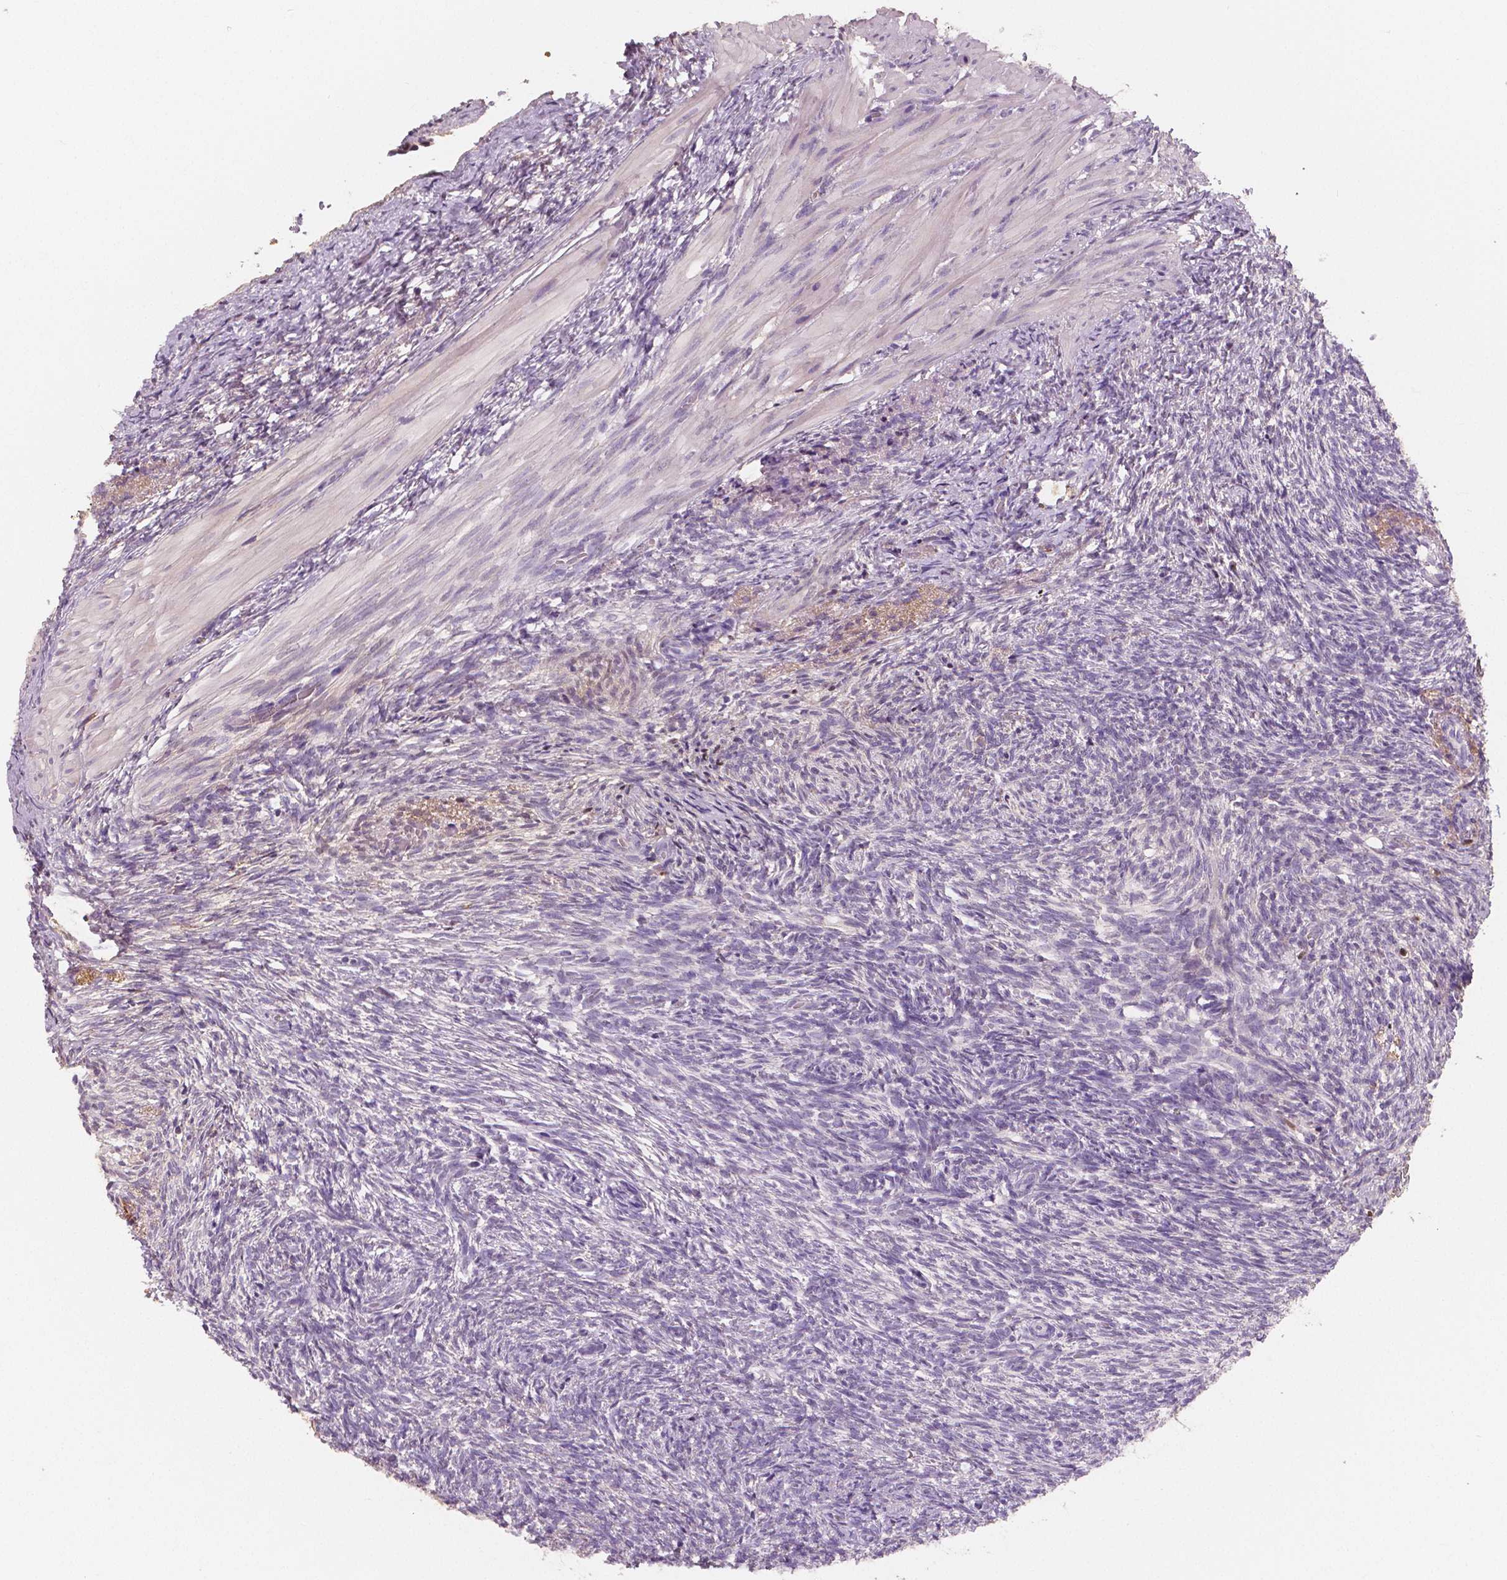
{"staining": {"intensity": "negative", "quantity": "none", "location": "none"}, "tissue": "ovary", "cell_type": "Ovarian stroma cells", "image_type": "normal", "snomed": [{"axis": "morphology", "description": "Normal tissue, NOS"}, {"axis": "topography", "description": "Ovary"}], "caption": "Immunohistochemistry micrograph of benign ovary: ovary stained with DAB (3,3'-diaminobenzidine) reveals no significant protein expression in ovarian stroma cells.", "gene": "APOA4", "patient": {"sex": "female", "age": 46}}